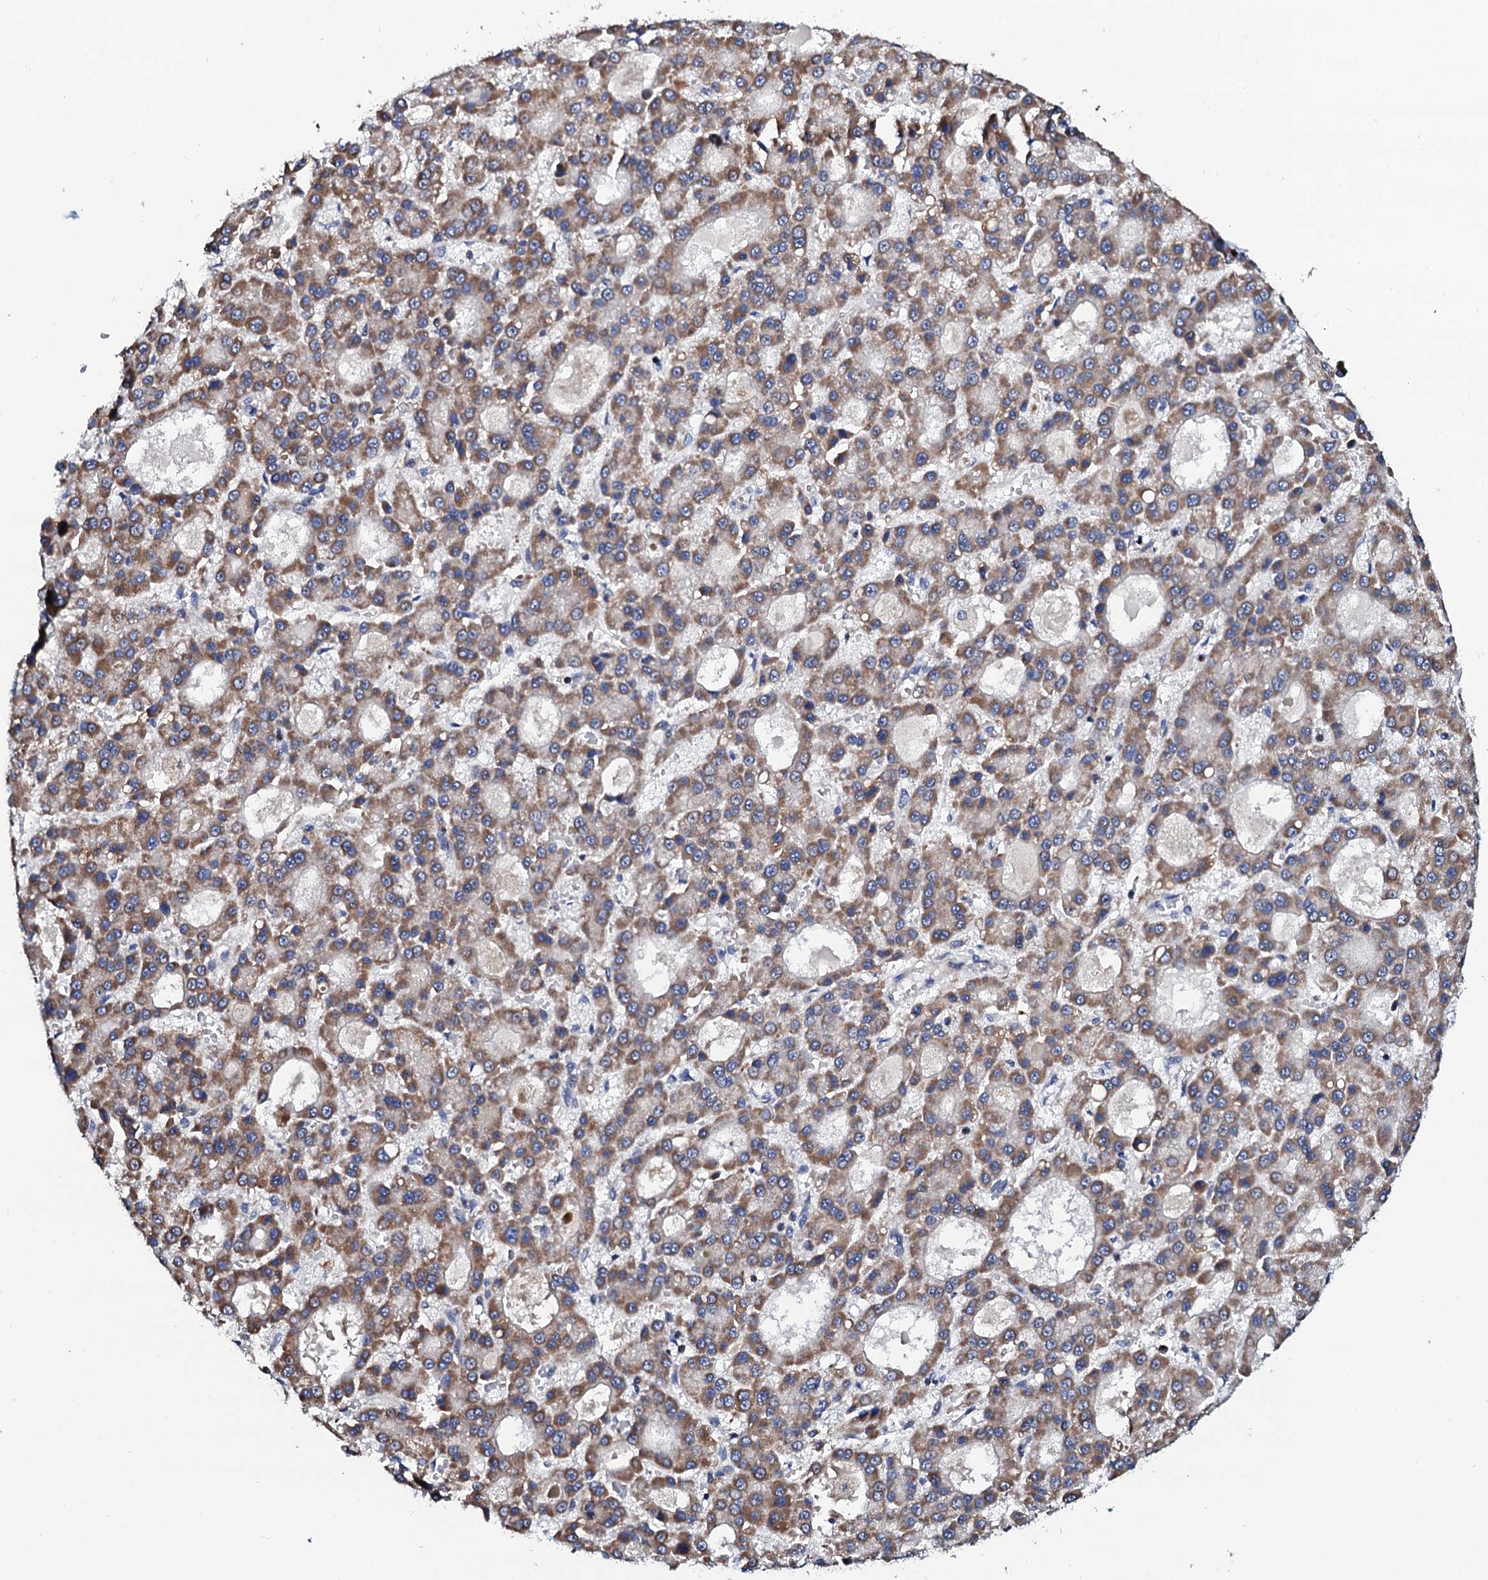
{"staining": {"intensity": "moderate", "quantity": ">75%", "location": "cytoplasmic/membranous"}, "tissue": "liver cancer", "cell_type": "Tumor cells", "image_type": "cancer", "snomed": [{"axis": "morphology", "description": "Carcinoma, Hepatocellular, NOS"}, {"axis": "topography", "description": "Liver"}], "caption": "Brown immunohistochemical staining in human liver hepatocellular carcinoma shows moderate cytoplasmic/membranous positivity in about >75% of tumor cells.", "gene": "COG4", "patient": {"sex": "male", "age": 70}}